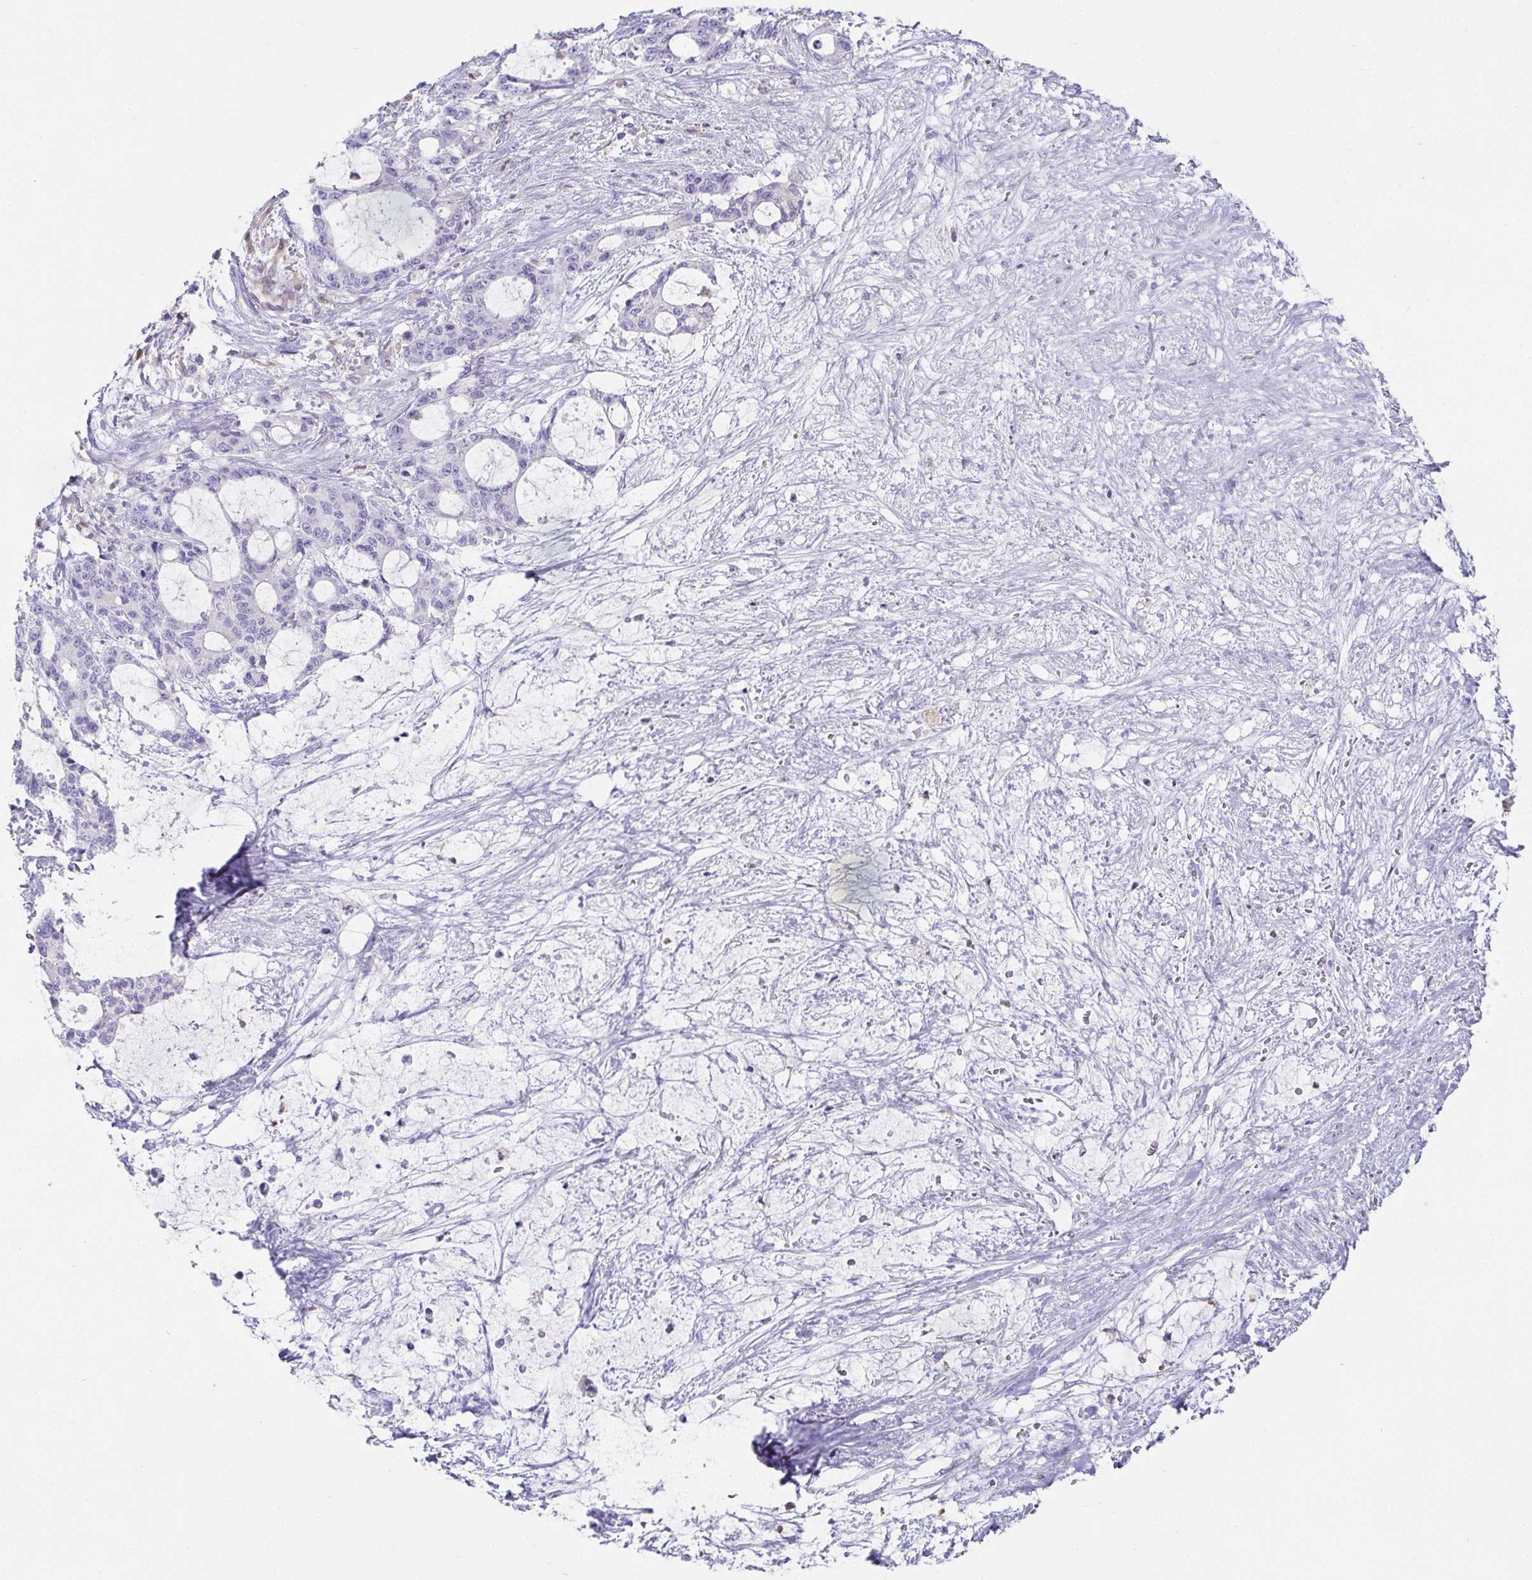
{"staining": {"intensity": "negative", "quantity": "none", "location": "none"}, "tissue": "liver cancer", "cell_type": "Tumor cells", "image_type": "cancer", "snomed": [{"axis": "morphology", "description": "Normal tissue, NOS"}, {"axis": "morphology", "description": "Cholangiocarcinoma"}, {"axis": "topography", "description": "Liver"}, {"axis": "topography", "description": "Peripheral nerve tissue"}], "caption": "DAB immunohistochemical staining of liver cancer (cholangiocarcinoma) displays no significant expression in tumor cells.", "gene": "RBP1", "patient": {"sex": "female", "age": 73}}